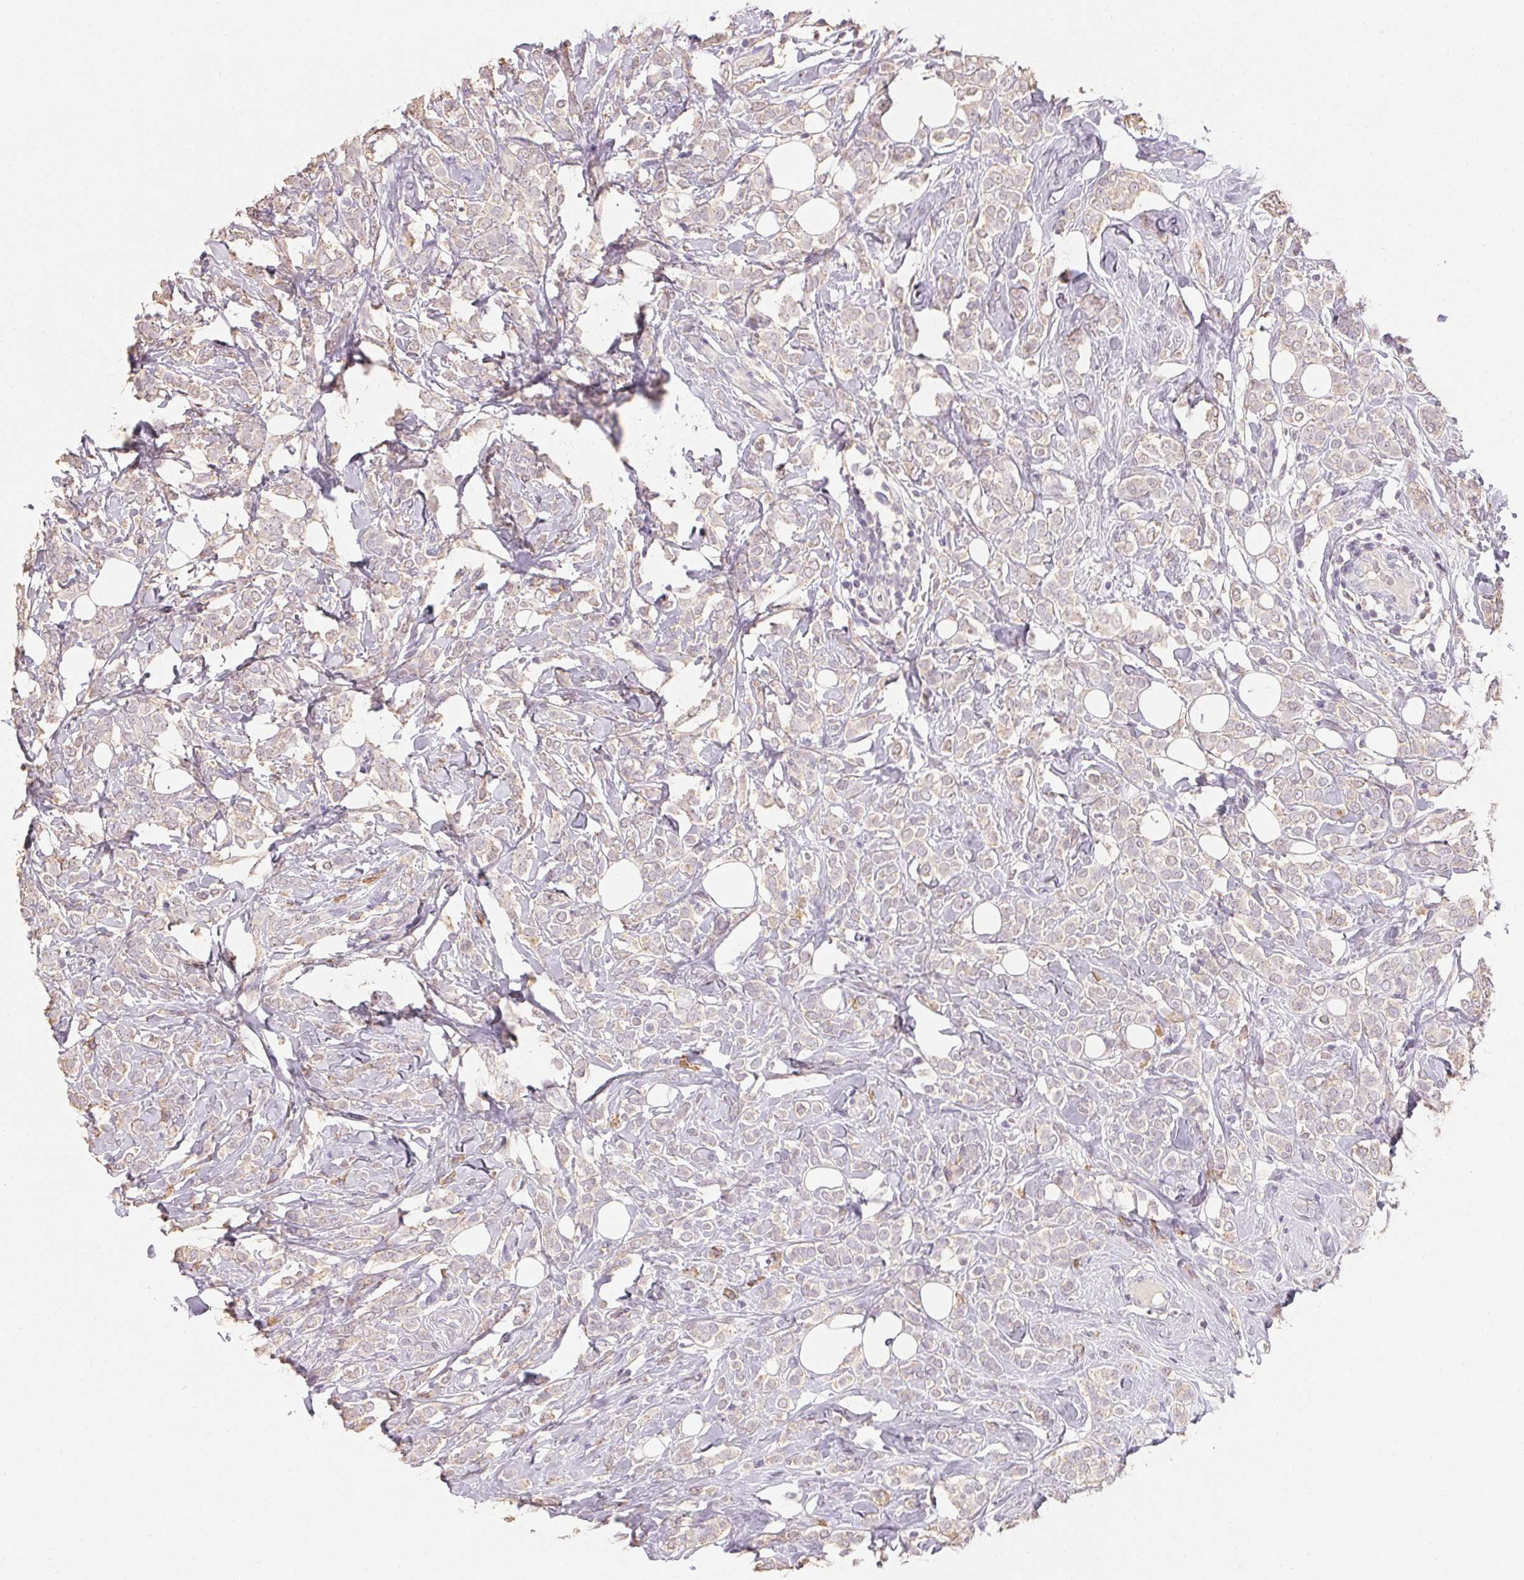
{"staining": {"intensity": "weak", "quantity": "25%-75%", "location": "cytoplasmic/membranous"}, "tissue": "breast cancer", "cell_type": "Tumor cells", "image_type": "cancer", "snomed": [{"axis": "morphology", "description": "Lobular carcinoma"}, {"axis": "topography", "description": "Breast"}], "caption": "There is low levels of weak cytoplasmic/membranous positivity in tumor cells of breast cancer (lobular carcinoma), as demonstrated by immunohistochemical staining (brown color).", "gene": "MAP7D2", "patient": {"sex": "female", "age": 49}}